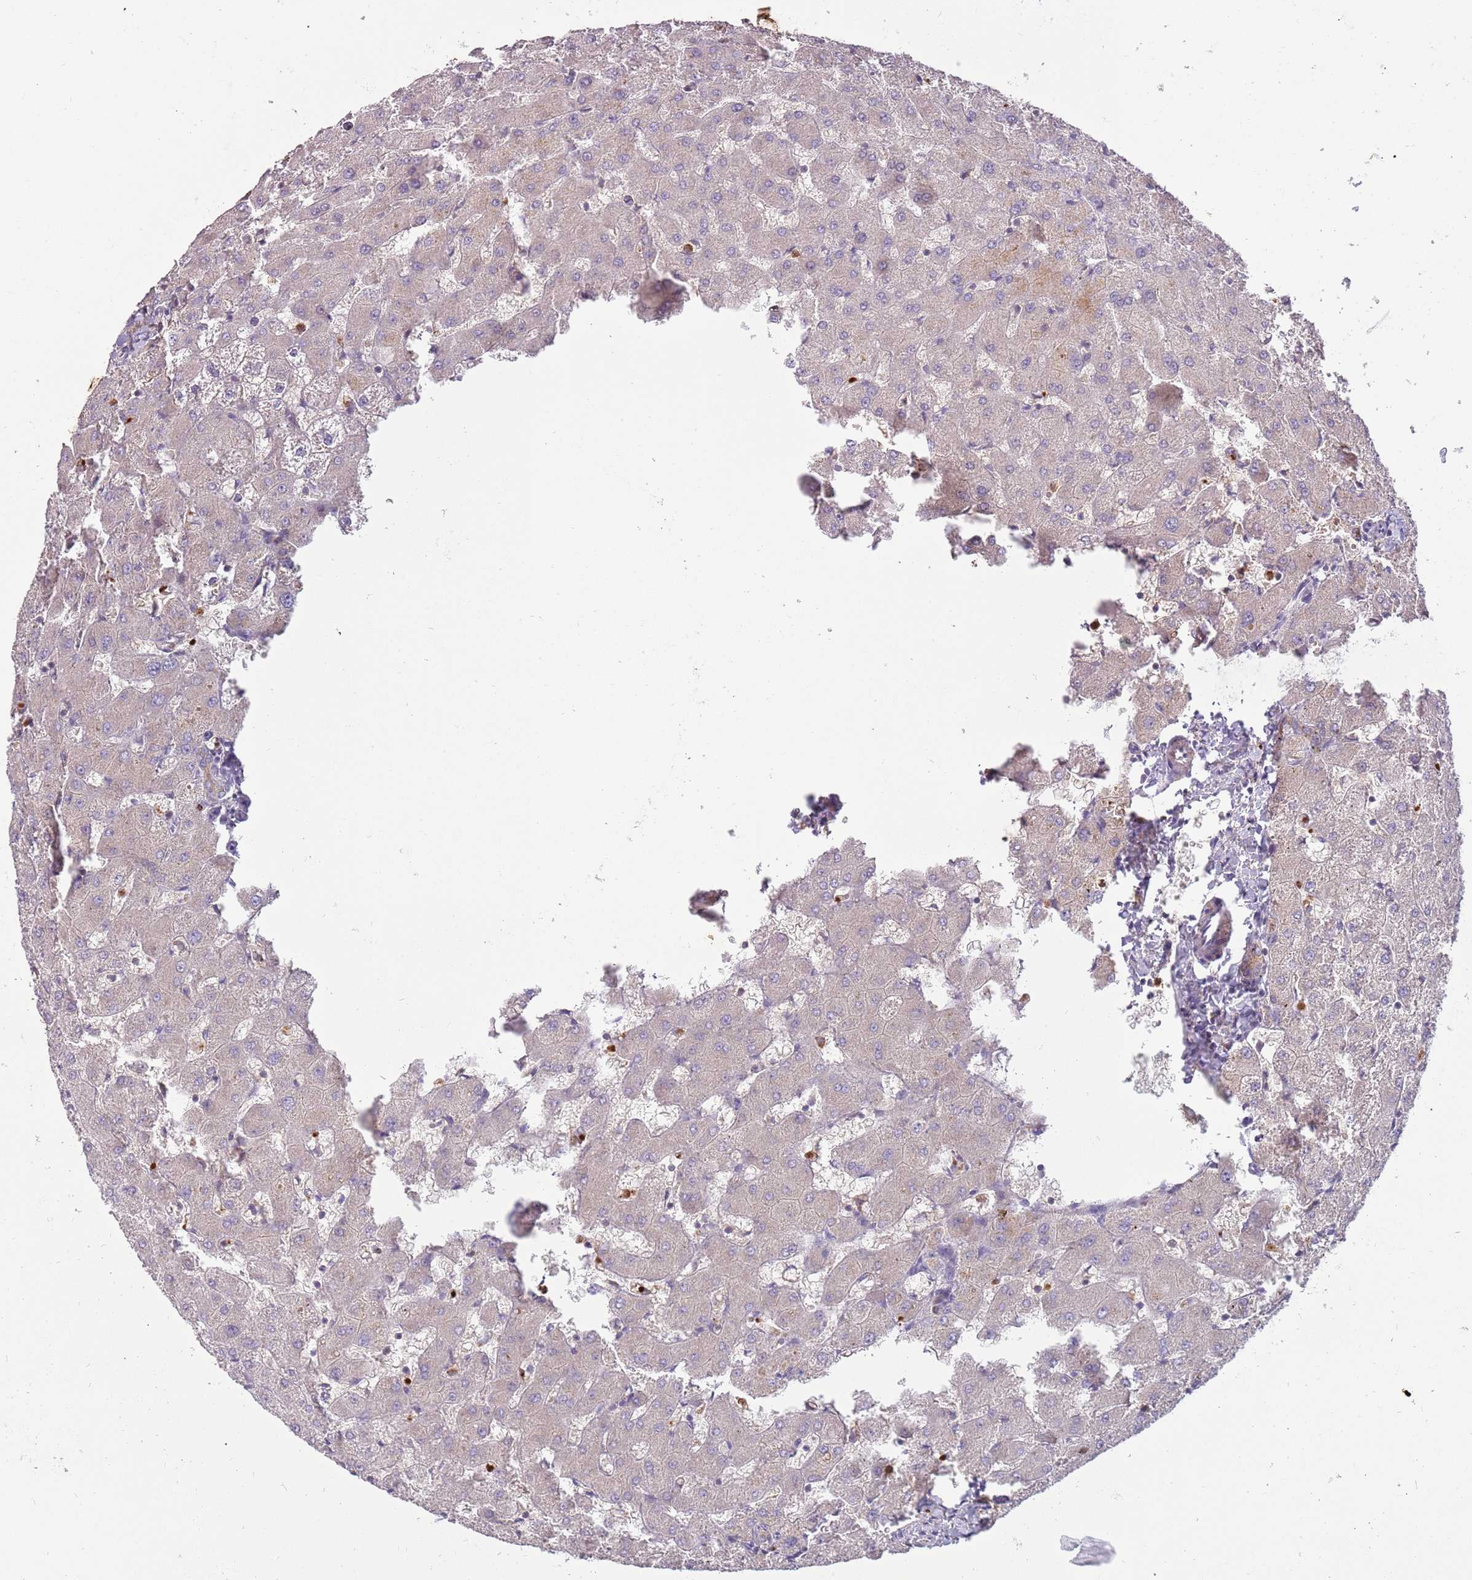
{"staining": {"intensity": "moderate", "quantity": "<25%", "location": "cytoplasmic/membranous"}, "tissue": "liver", "cell_type": "Cholangiocytes", "image_type": "normal", "snomed": [{"axis": "morphology", "description": "Normal tissue, NOS"}, {"axis": "topography", "description": "Liver"}], "caption": "Cholangiocytes demonstrate low levels of moderate cytoplasmic/membranous expression in about <25% of cells in unremarkable human liver.", "gene": "NBPF4", "patient": {"sex": "female", "age": 63}}